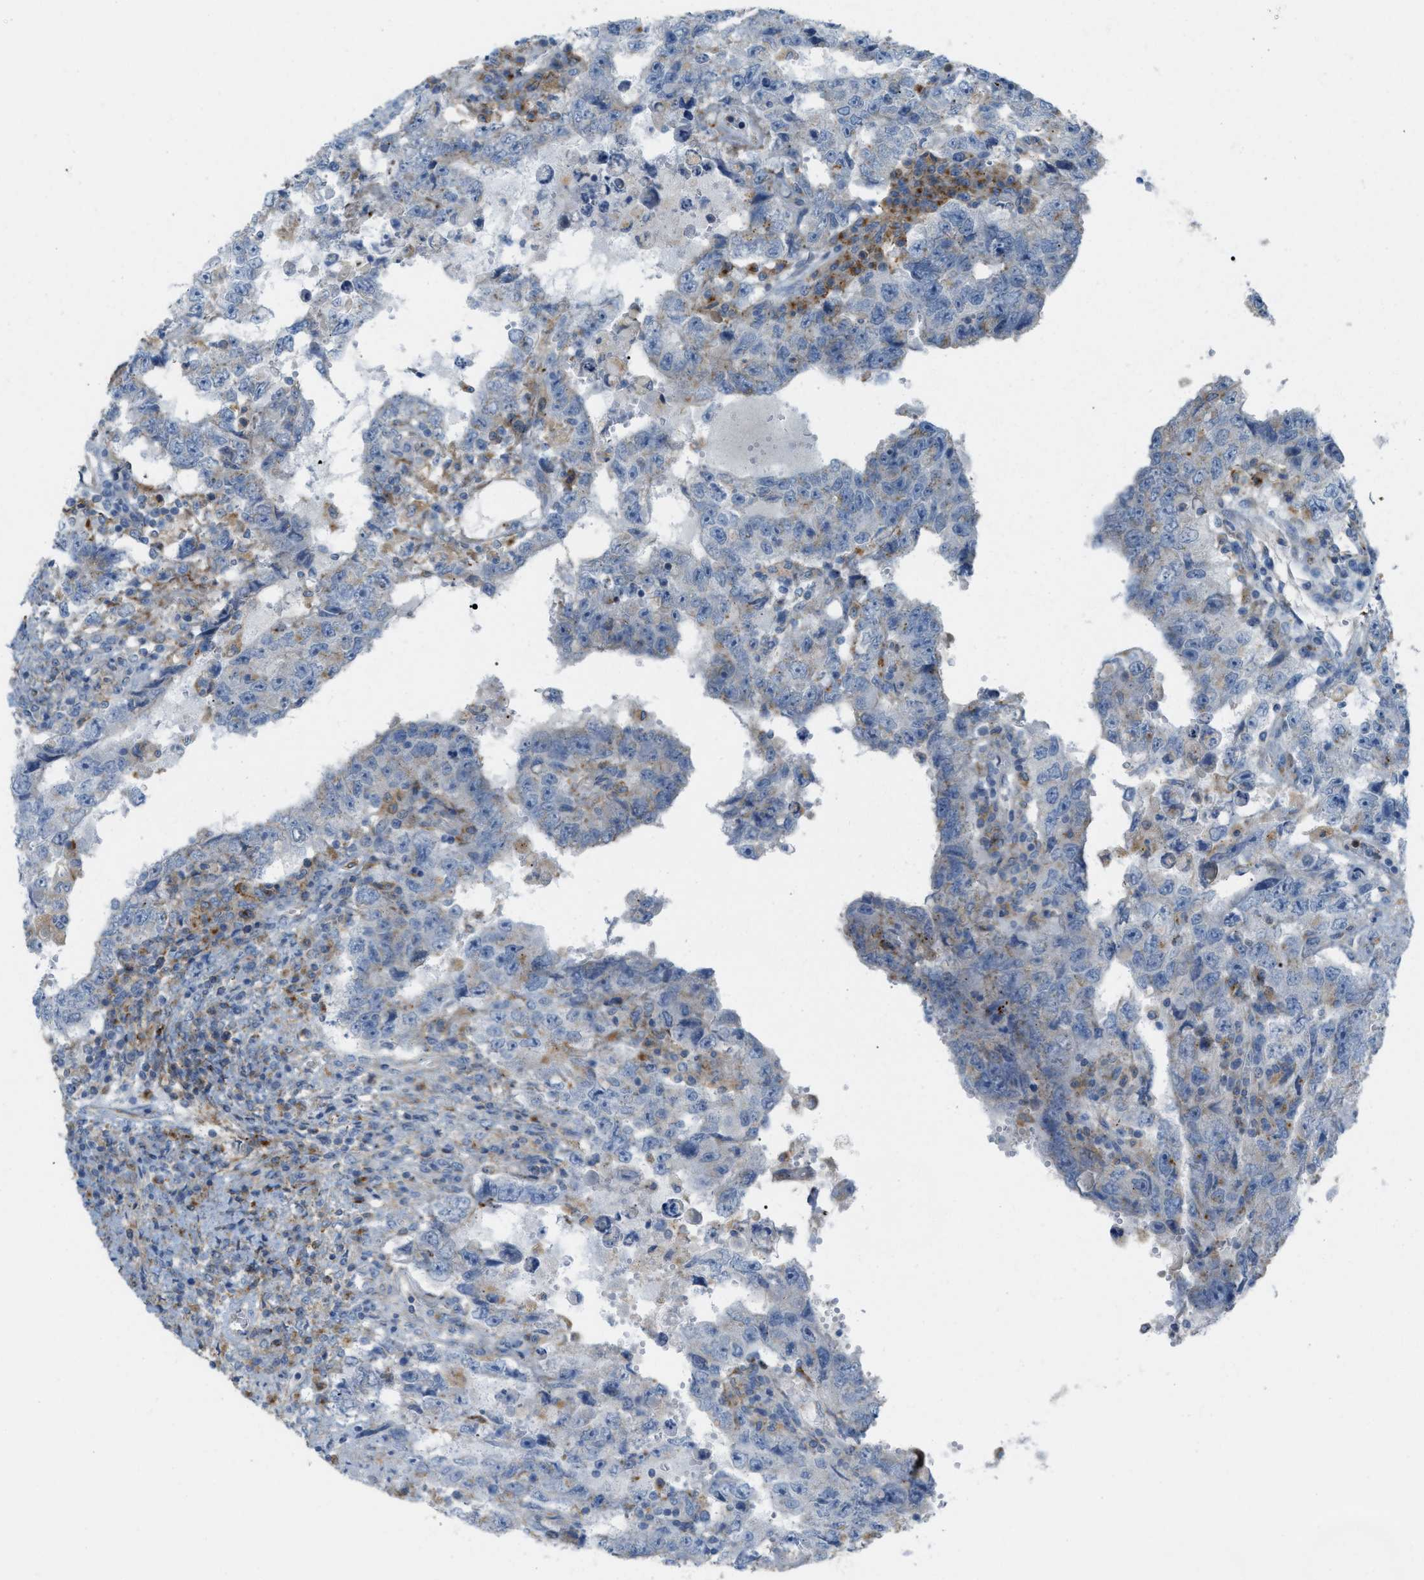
{"staining": {"intensity": "negative", "quantity": "none", "location": "none"}, "tissue": "testis cancer", "cell_type": "Tumor cells", "image_type": "cancer", "snomed": [{"axis": "morphology", "description": "Carcinoma, Embryonal, NOS"}, {"axis": "topography", "description": "Testis"}], "caption": "A micrograph of testis cancer (embryonal carcinoma) stained for a protein demonstrates no brown staining in tumor cells.", "gene": "LMBRD1", "patient": {"sex": "male", "age": 26}}